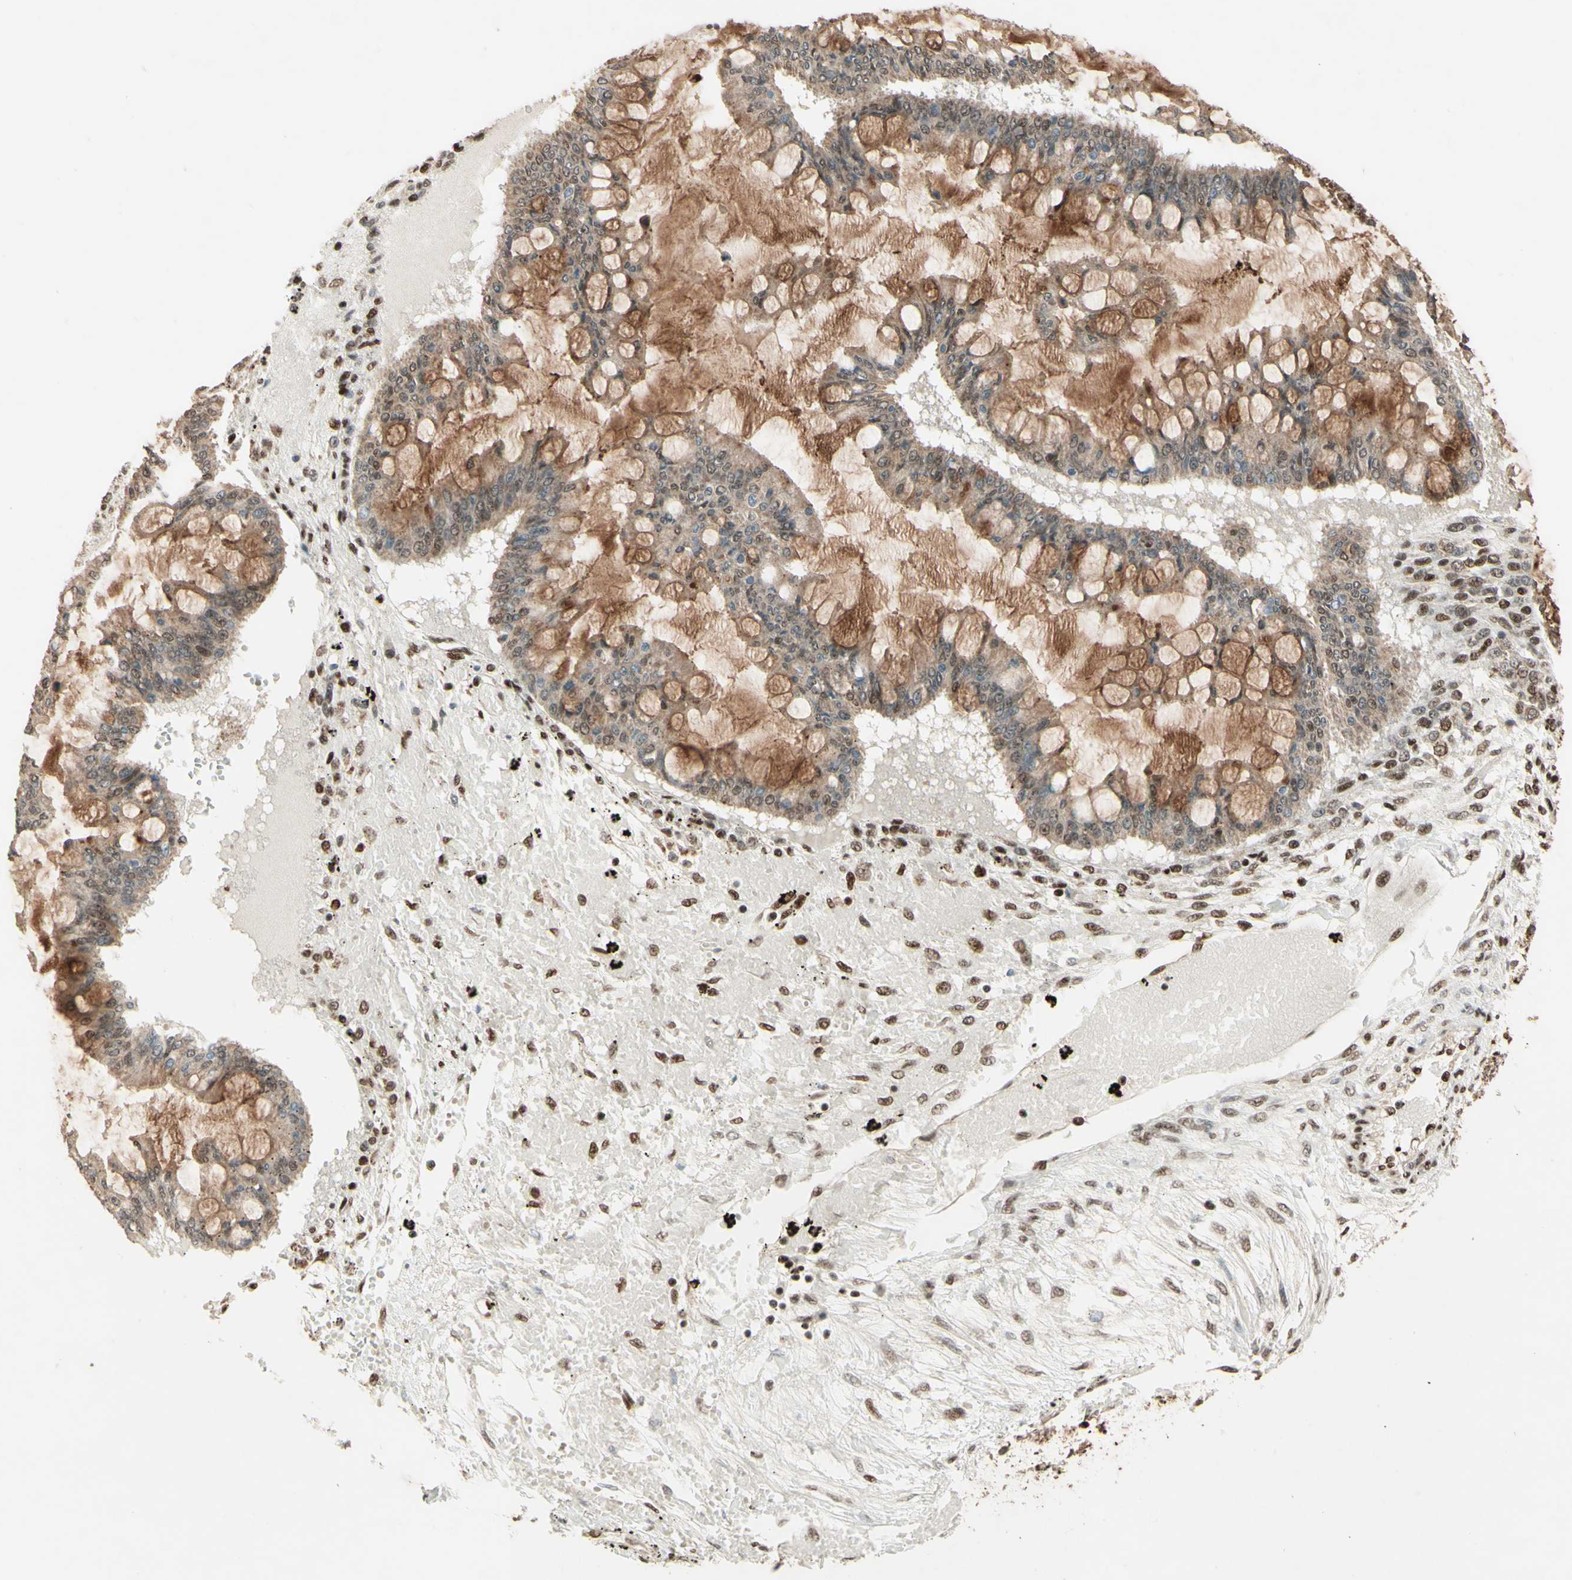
{"staining": {"intensity": "weak", "quantity": ">75%", "location": "cytoplasmic/membranous"}, "tissue": "ovarian cancer", "cell_type": "Tumor cells", "image_type": "cancer", "snomed": [{"axis": "morphology", "description": "Cystadenocarcinoma, mucinous, NOS"}, {"axis": "topography", "description": "Ovary"}], "caption": "A micrograph of human ovarian cancer stained for a protein shows weak cytoplasmic/membranous brown staining in tumor cells.", "gene": "NR3C1", "patient": {"sex": "female", "age": 73}}